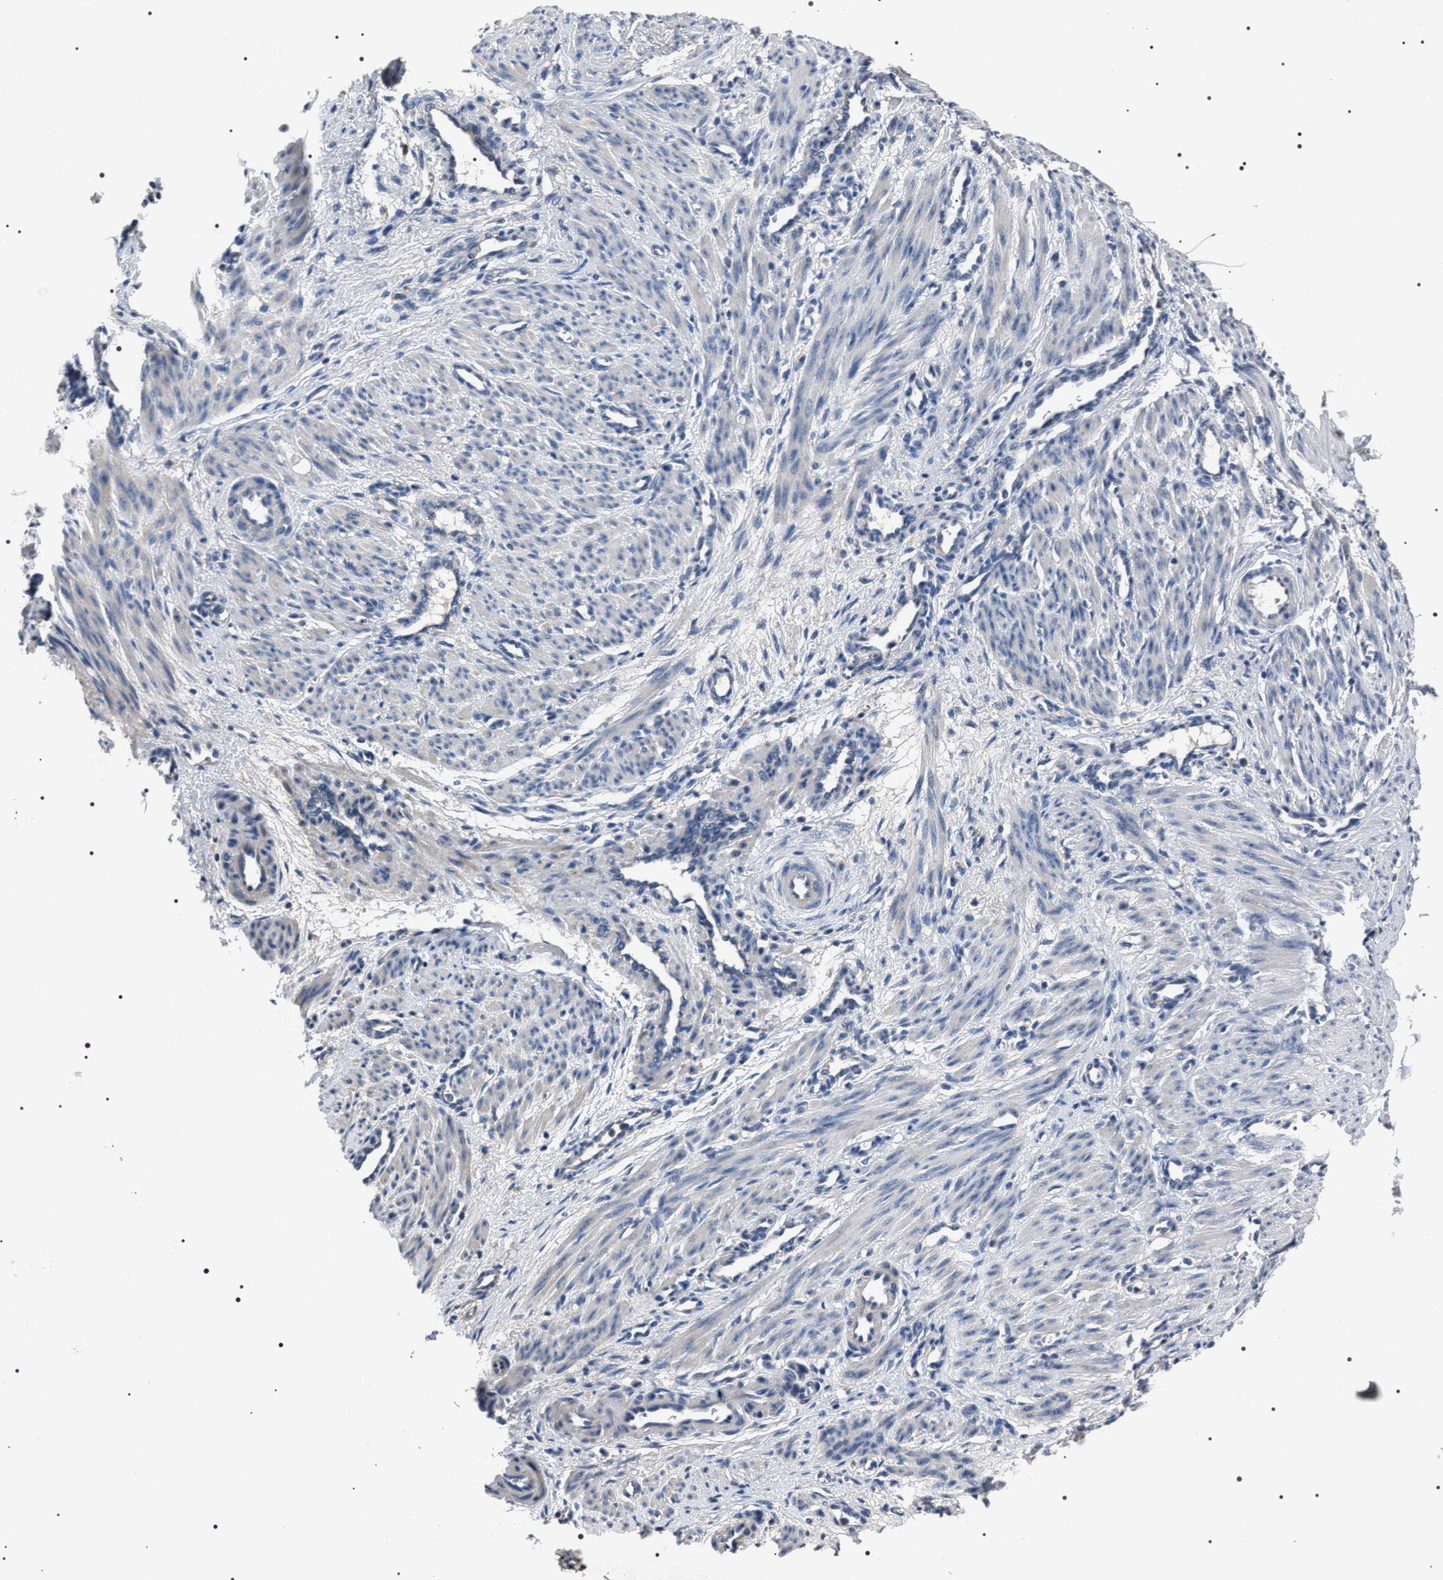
{"staining": {"intensity": "negative", "quantity": "none", "location": "none"}, "tissue": "smooth muscle", "cell_type": "Smooth muscle cells", "image_type": "normal", "snomed": [{"axis": "morphology", "description": "Normal tissue, NOS"}, {"axis": "topography", "description": "Endometrium"}], "caption": "IHC of benign human smooth muscle exhibits no positivity in smooth muscle cells.", "gene": "TRIM54", "patient": {"sex": "female", "age": 33}}